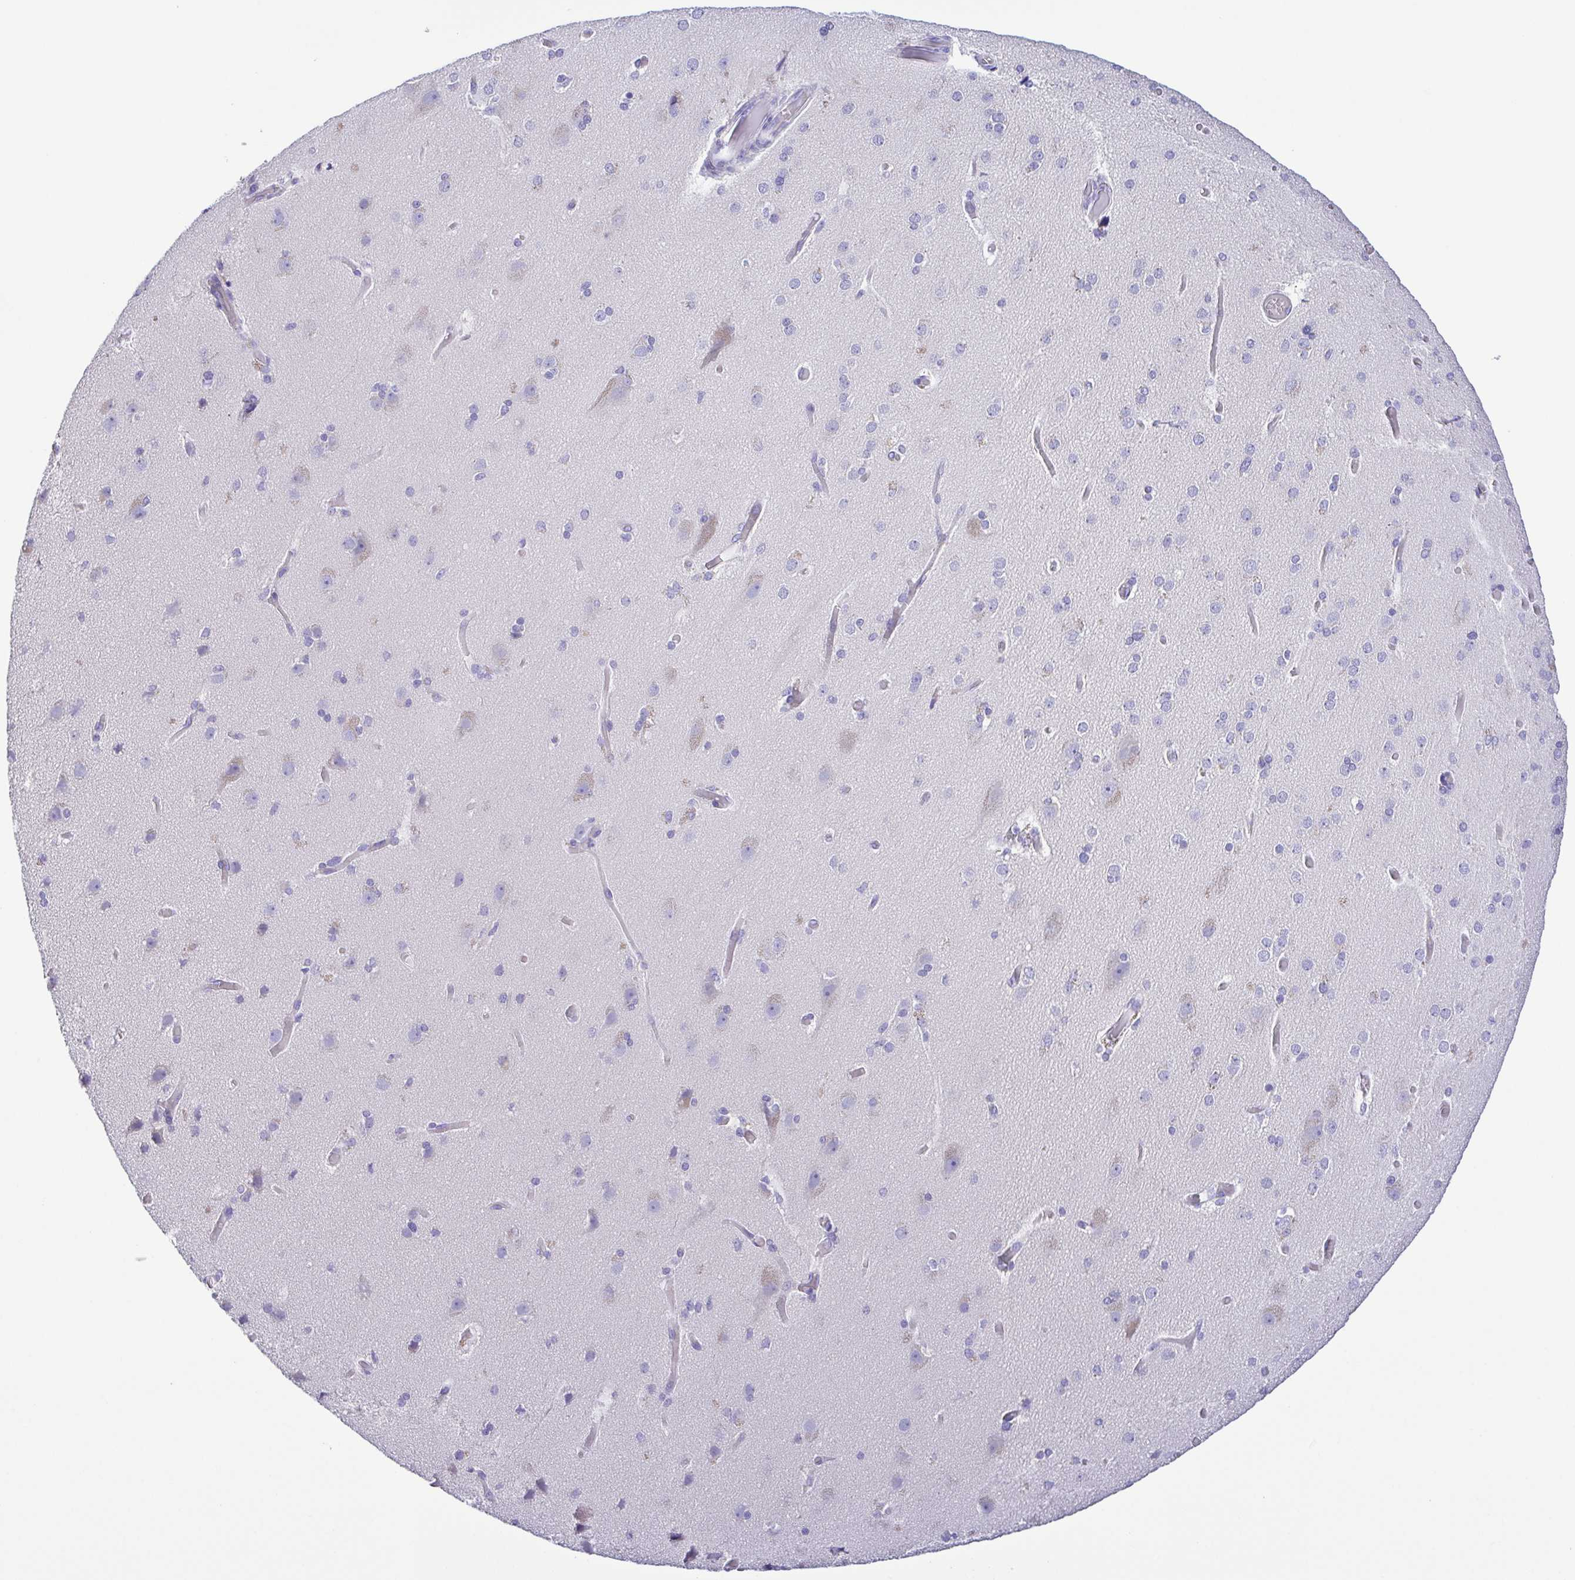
{"staining": {"intensity": "negative", "quantity": "none", "location": "none"}, "tissue": "cerebral cortex", "cell_type": "Endothelial cells", "image_type": "normal", "snomed": [{"axis": "morphology", "description": "Normal tissue, NOS"}, {"axis": "morphology", "description": "Glioma, malignant, High grade"}, {"axis": "topography", "description": "Cerebral cortex"}], "caption": "The photomicrograph shows no staining of endothelial cells in benign cerebral cortex. The staining was performed using DAB (3,3'-diaminobenzidine) to visualize the protein expression in brown, while the nuclei were stained in blue with hematoxylin (Magnification: 20x).", "gene": "CD72", "patient": {"sex": "male", "age": 71}}